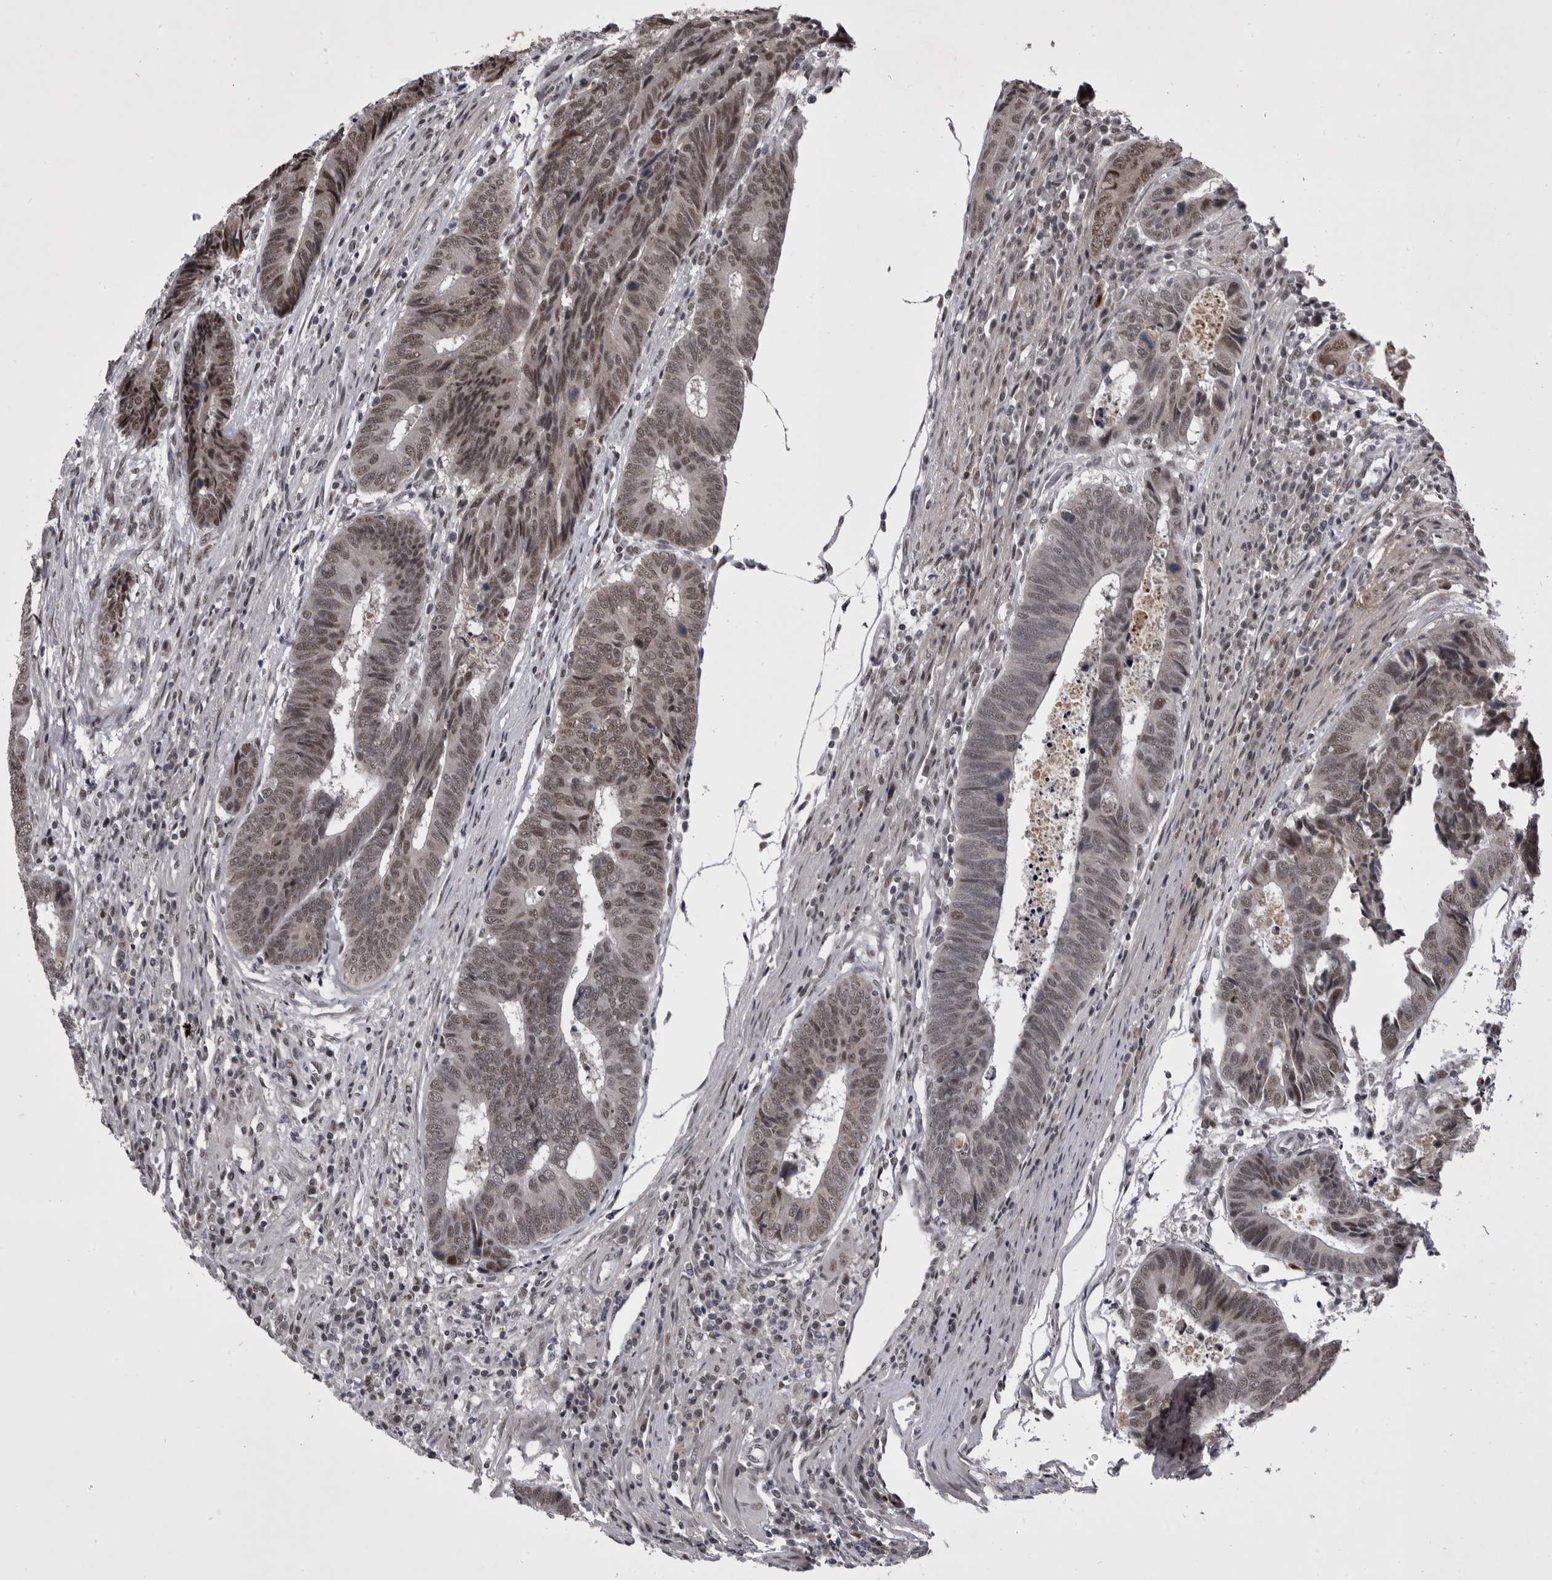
{"staining": {"intensity": "weak", "quantity": "25%-75%", "location": "nuclear"}, "tissue": "colorectal cancer", "cell_type": "Tumor cells", "image_type": "cancer", "snomed": [{"axis": "morphology", "description": "Adenocarcinoma, NOS"}, {"axis": "topography", "description": "Rectum"}], "caption": "Human colorectal adenocarcinoma stained with a brown dye displays weak nuclear positive expression in approximately 25%-75% of tumor cells.", "gene": "PRPF3", "patient": {"sex": "male", "age": 84}}